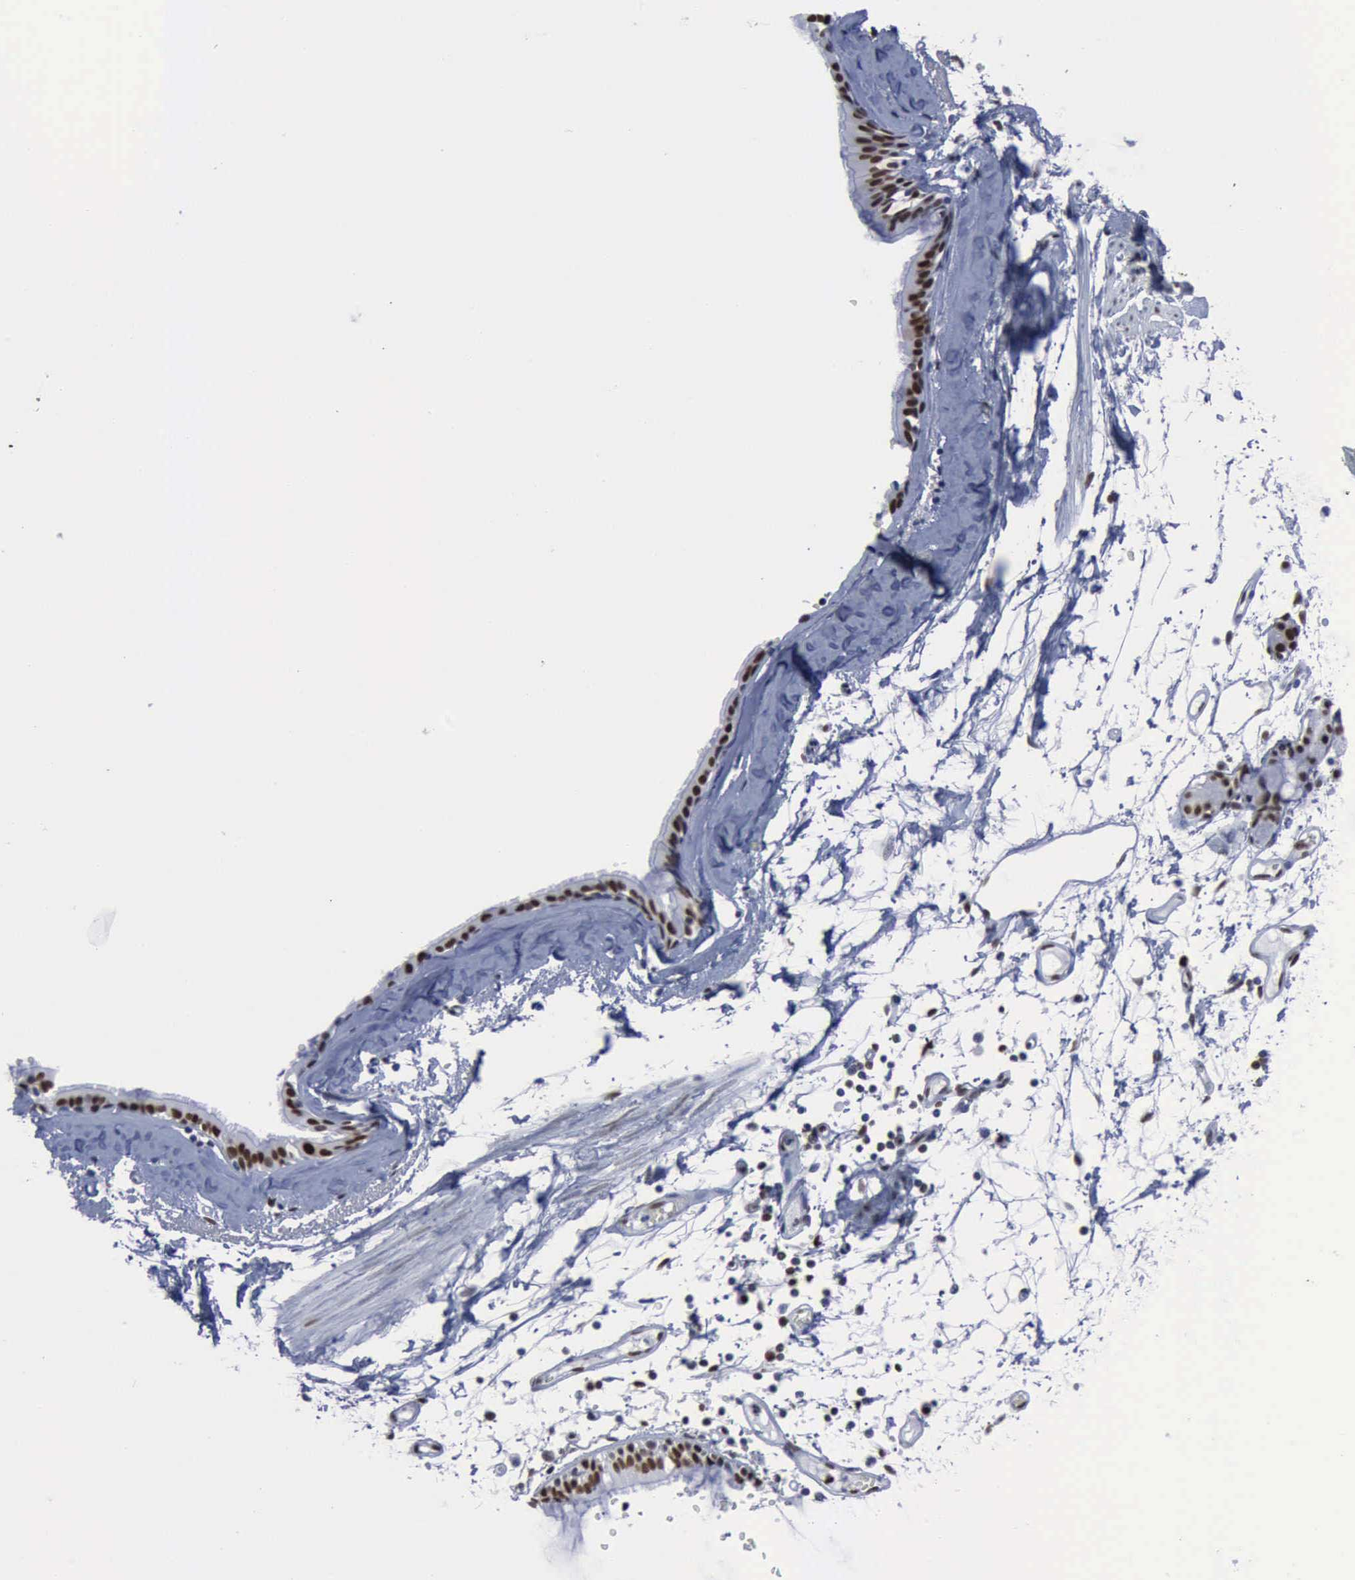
{"staining": {"intensity": "weak", "quantity": "25%-75%", "location": "nuclear"}, "tissue": "bronchus", "cell_type": "Respiratory epithelial cells", "image_type": "normal", "snomed": [{"axis": "morphology", "description": "Normal tissue, NOS"}, {"axis": "topography", "description": "Bronchus"}, {"axis": "topography", "description": "Lung"}], "caption": "IHC (DAB (3,3'-diaminobenzidine)) staining of benign human bronchus displays weak nuclear protein positivity in approximately 25%-75% of respiratory epithelial cells. Nuclei are stained in blue.", "gene": "PCNA", "patient": {"sex": "female", "age": 56}}